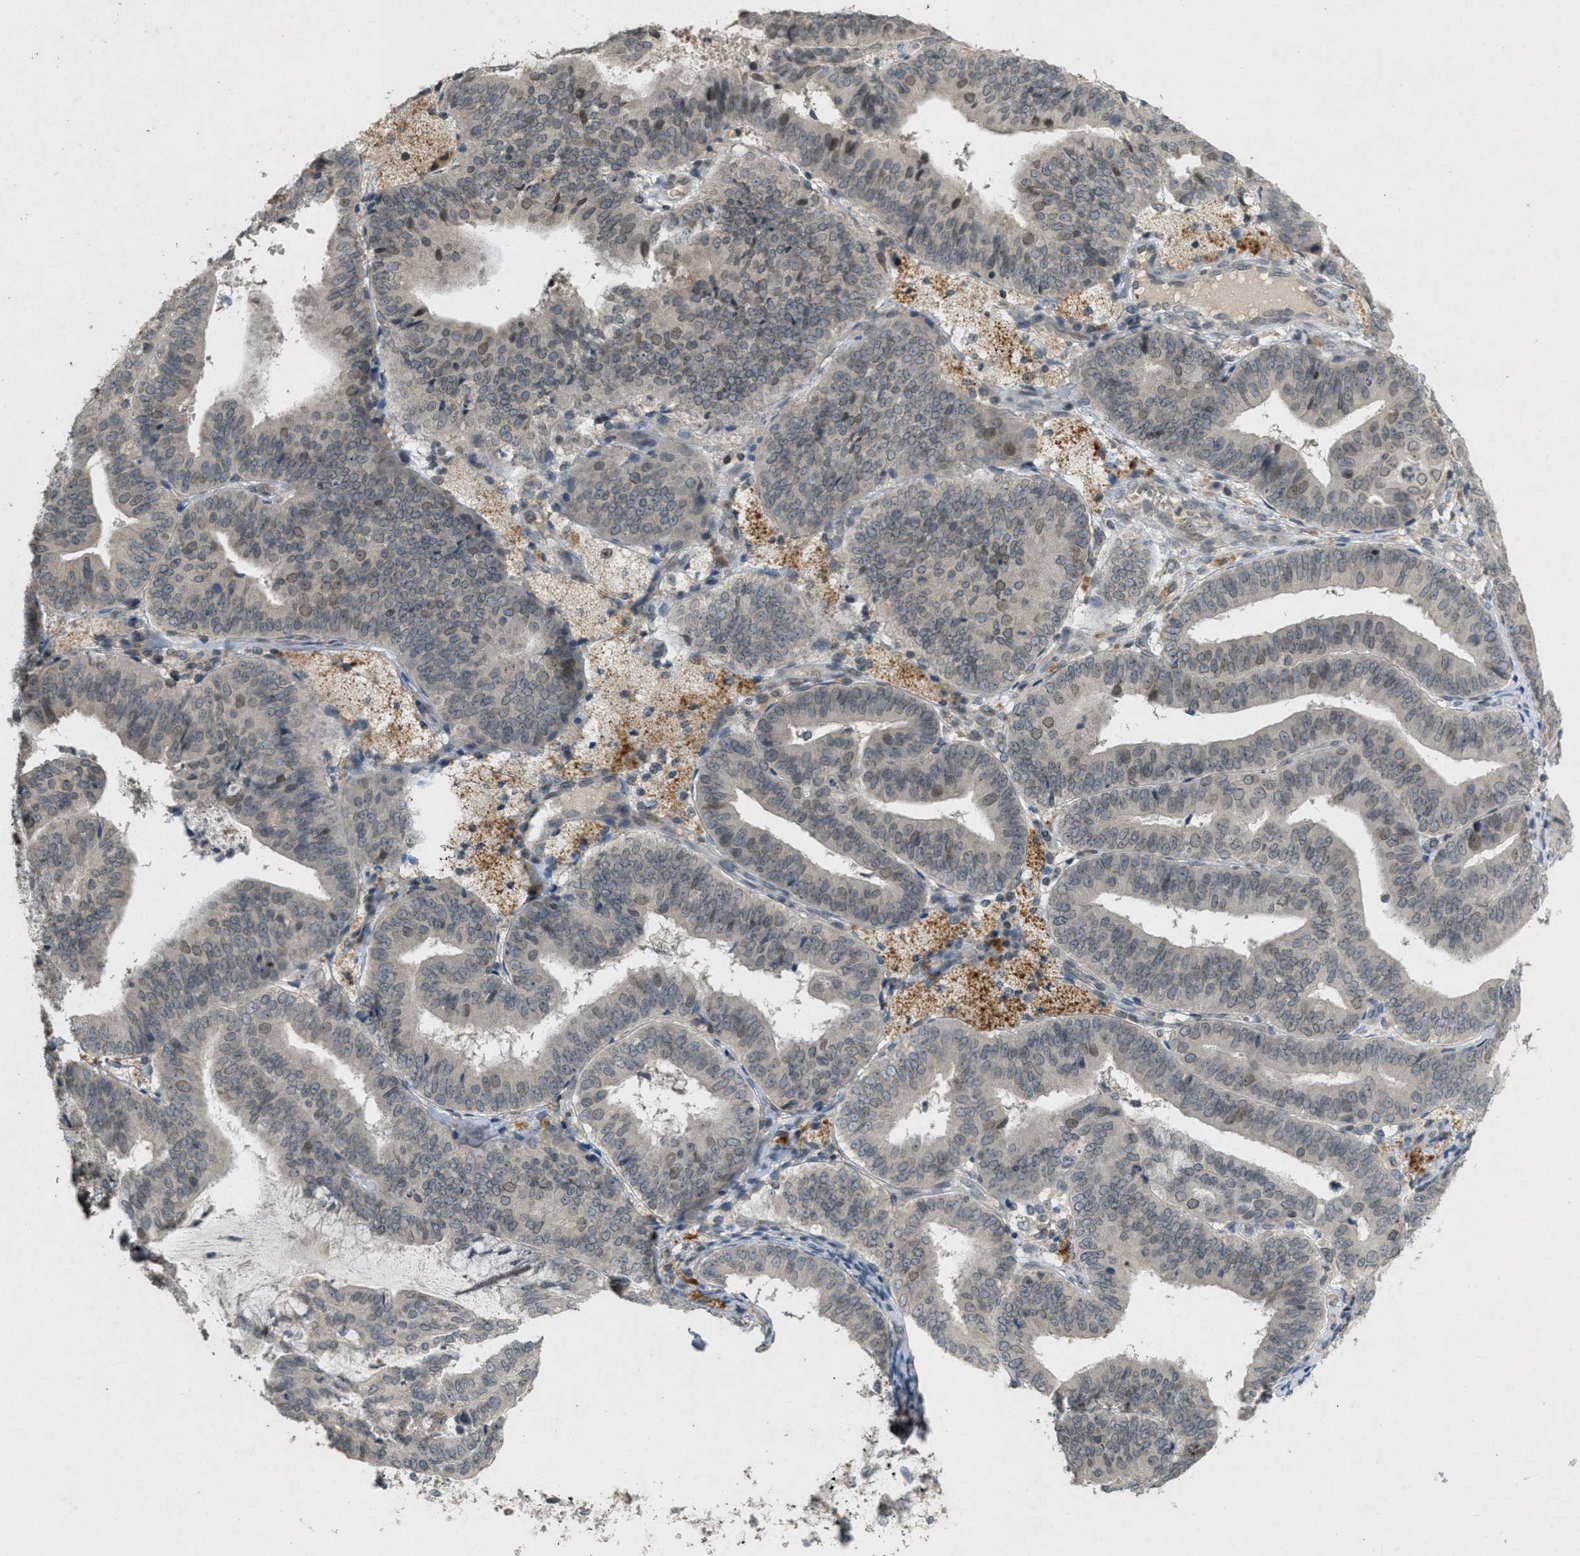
{"staining": {"intensity": "weak", "quantity": "25%-75%", "location": "cytoplasmic/membranous,nuclear"}, "tissue": "endometrial cancer", "cell_type": "Tumor cells", "image_type": "cancer", "snomed": [{"axis": "morphology", "description": "Adenocarcinoma, NOS"}, {"axis": "topography", "description": "Endometrium"}], "caption": "The photomicrograph shows immunohistochemical staining of endometrial cancer (adenocarcinoma). There is weak cytoplasmic/membranous and nuclear expression is identified in about 25%-75% of tumor cells.", "gene": "ABHD6", "patient": {"sex": "female", "age": 63}}